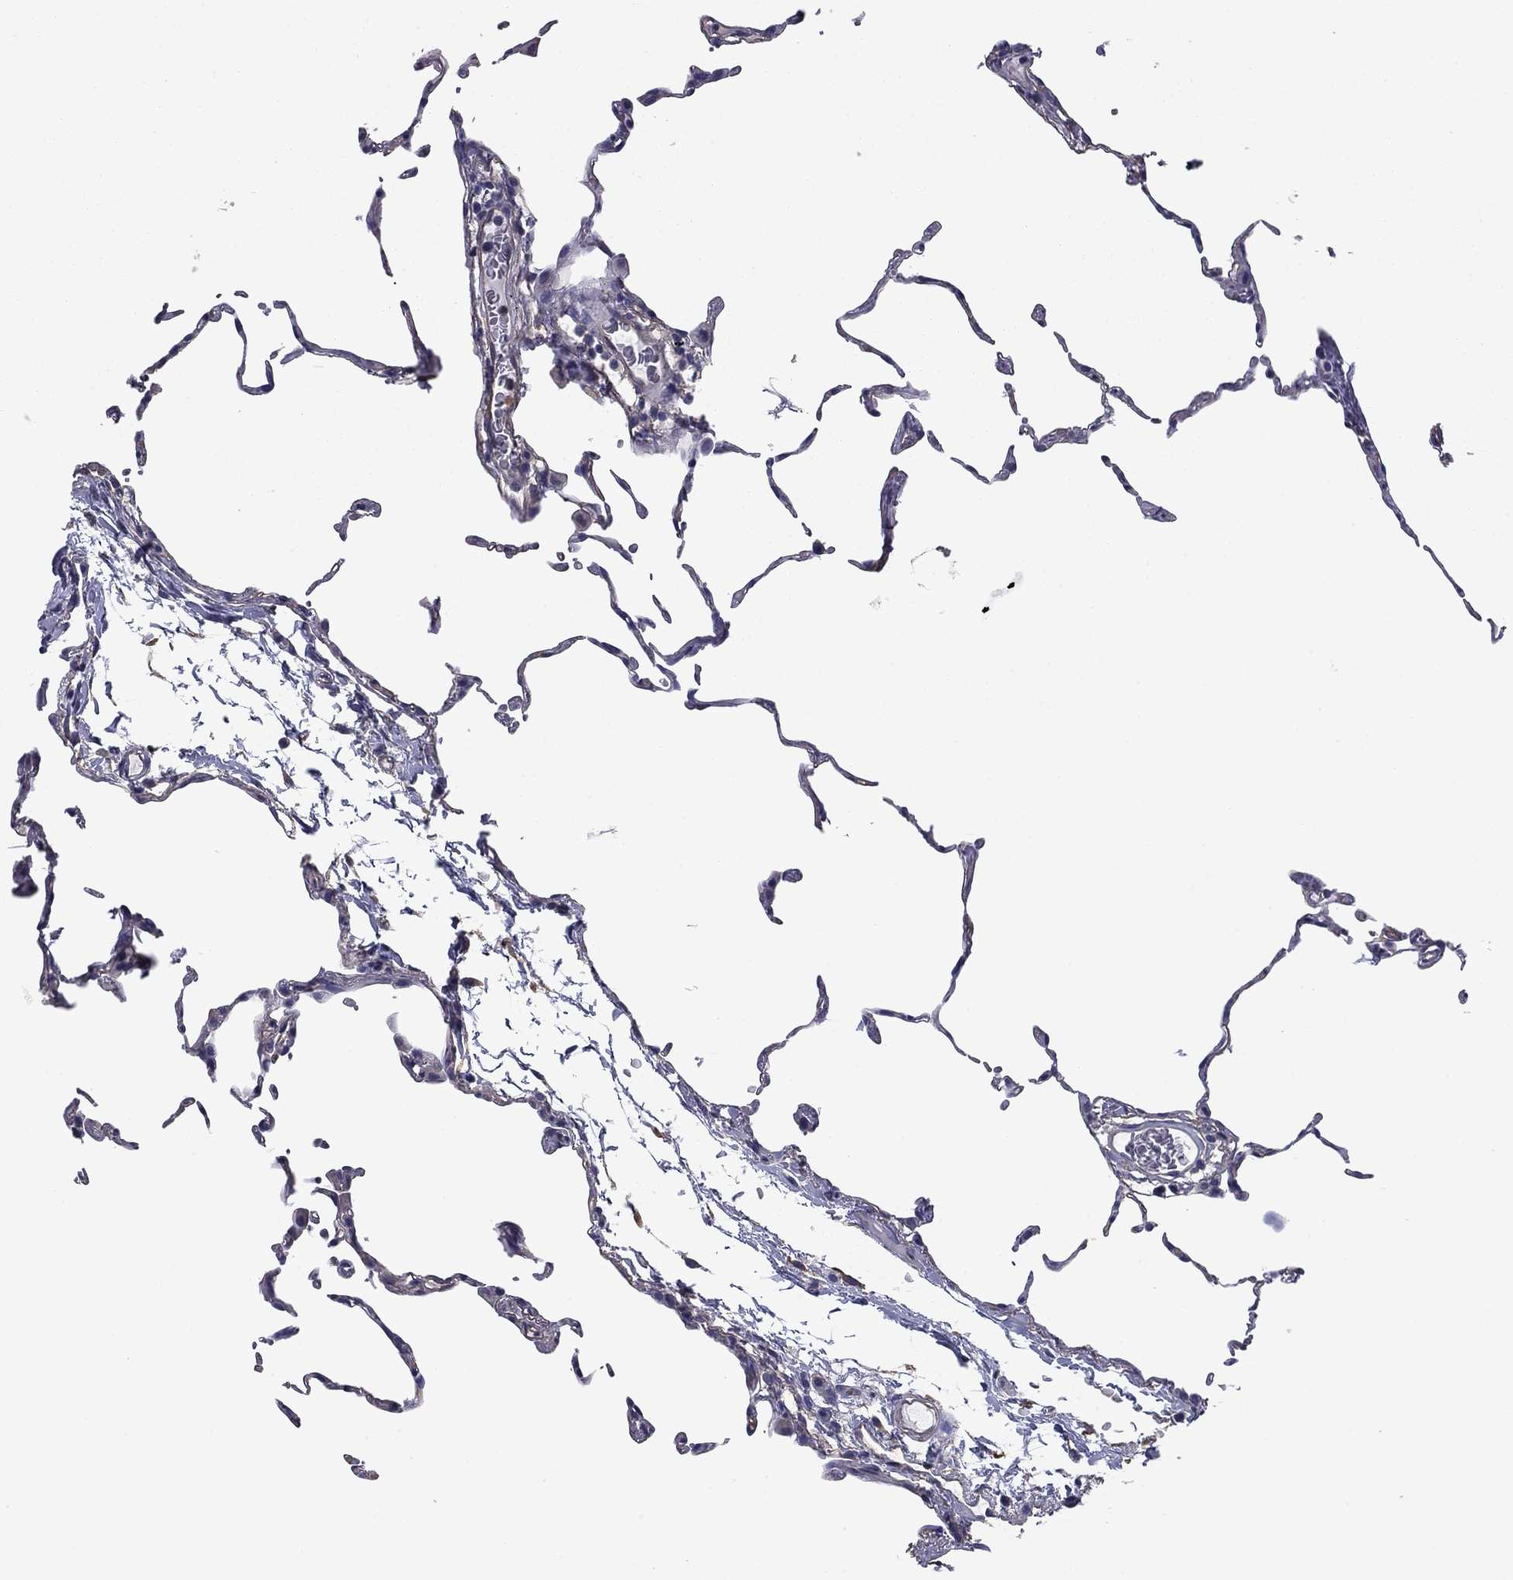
{"staining": {"intensity": "weak", "quantity": "25%-75%", "location": "cytoplasmic/membranous"}, "tissue": "lung", "cell_type": "Alveolar cells", "image_type": "normal", "snomed": [{"axis": "morphology", "description": "Normal tissue, NOS"}, {"axis": "topography", "description": "Lung"}], "caption": "Immunohistochemical staining of normal lung displays weak cytoplasmic/membranous protein staining in about 25%-75% of alveolar cells.", "gene": "TCHH", "patient": {"sex": "female", "age": 57}}